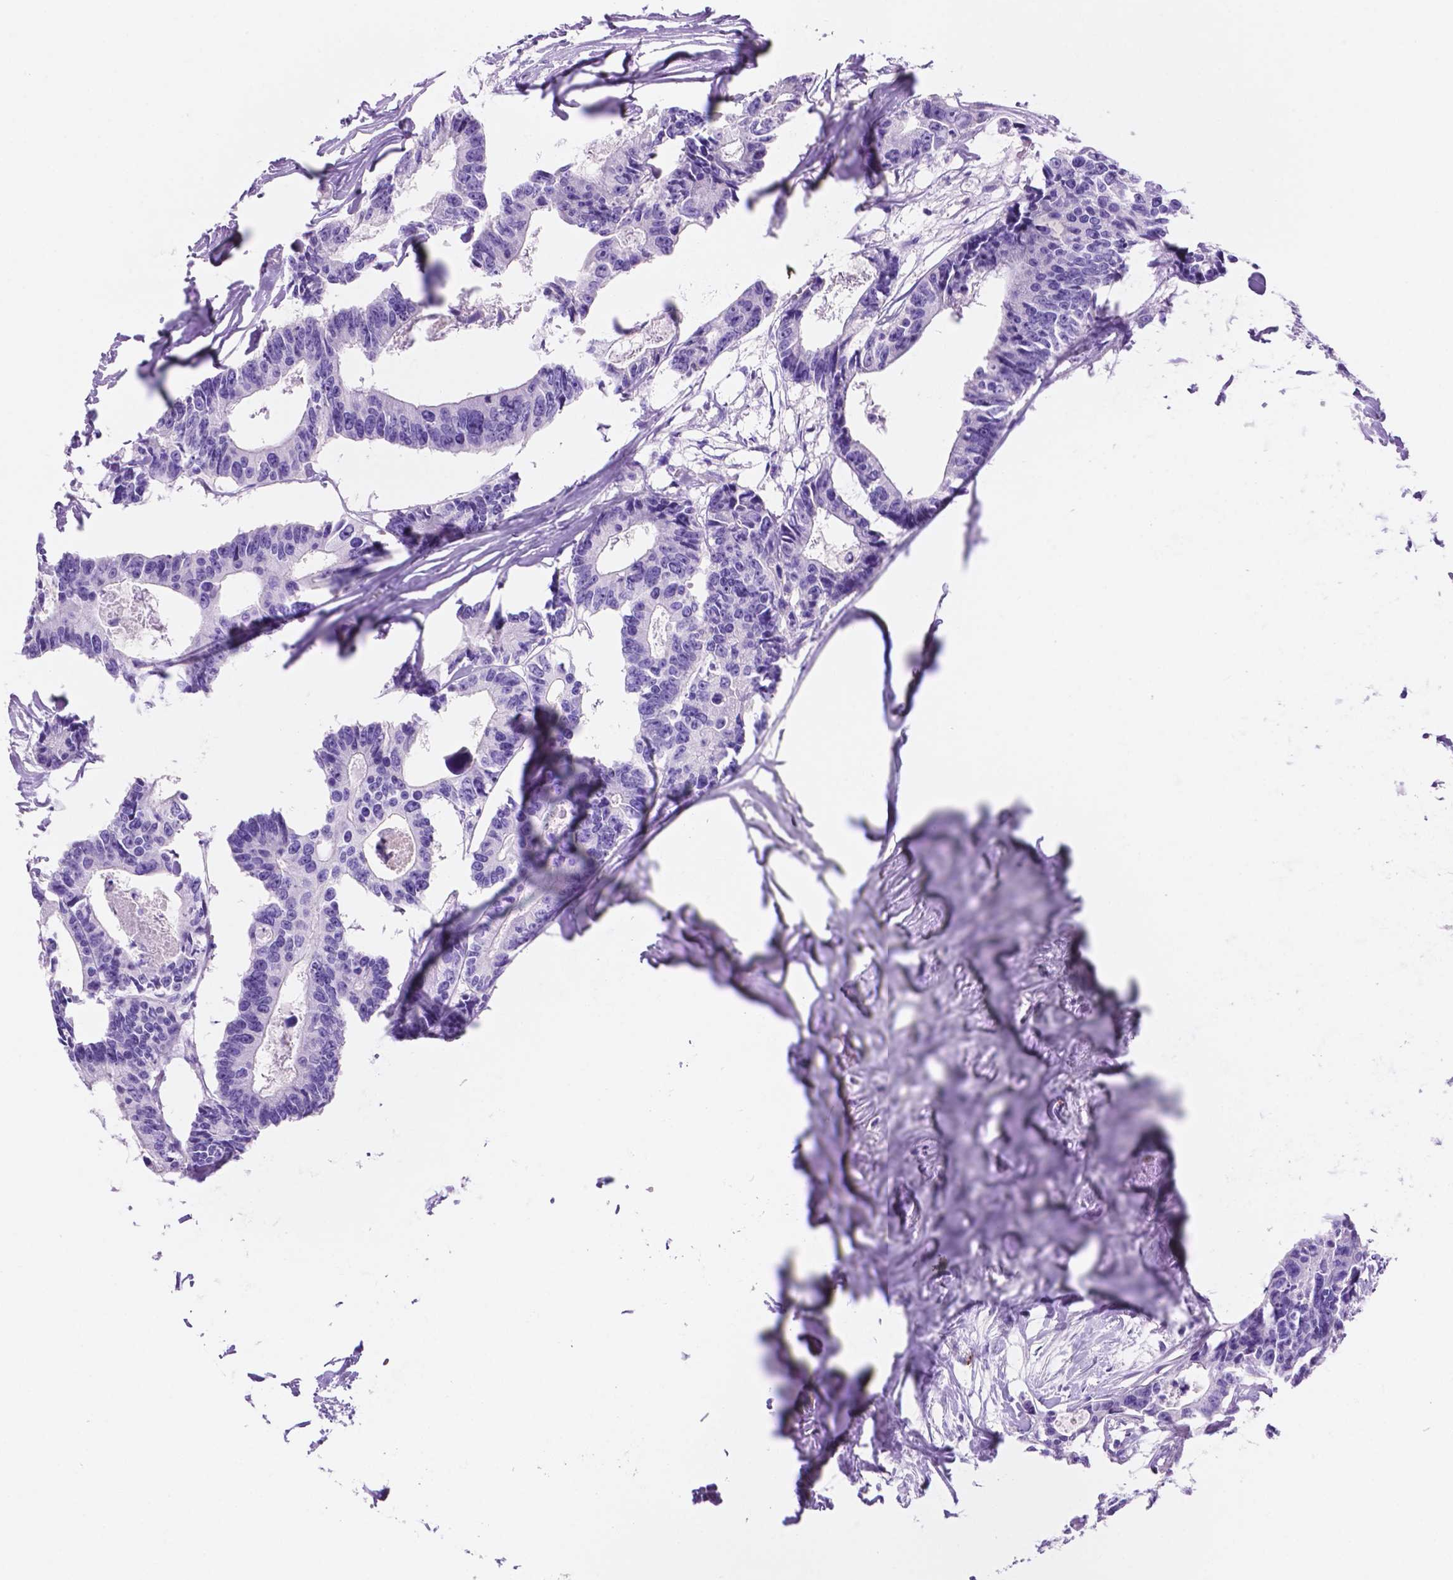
{"staining": {"intensity": "negative", "quantity": "none", "location": "none"}, "tissue": "colorectal cancer", "cell_type": "Tumor cells", "image_type": "cancer", "snomed": [{"axis": "morphology", "description": "Adenocarcinoma, NOS"}, {"axis": "topography", "description": "Rectum"}], "caption": "This photomicrograph is of adenocarcinoma (colorectal) stained with immunohistochemistry to label a protein in brown with the nuclei are counter-stained blue. There is no expression in tumor cells.", "gene": "FOXB2", "patient": {"sex": "male", "age": 57}}